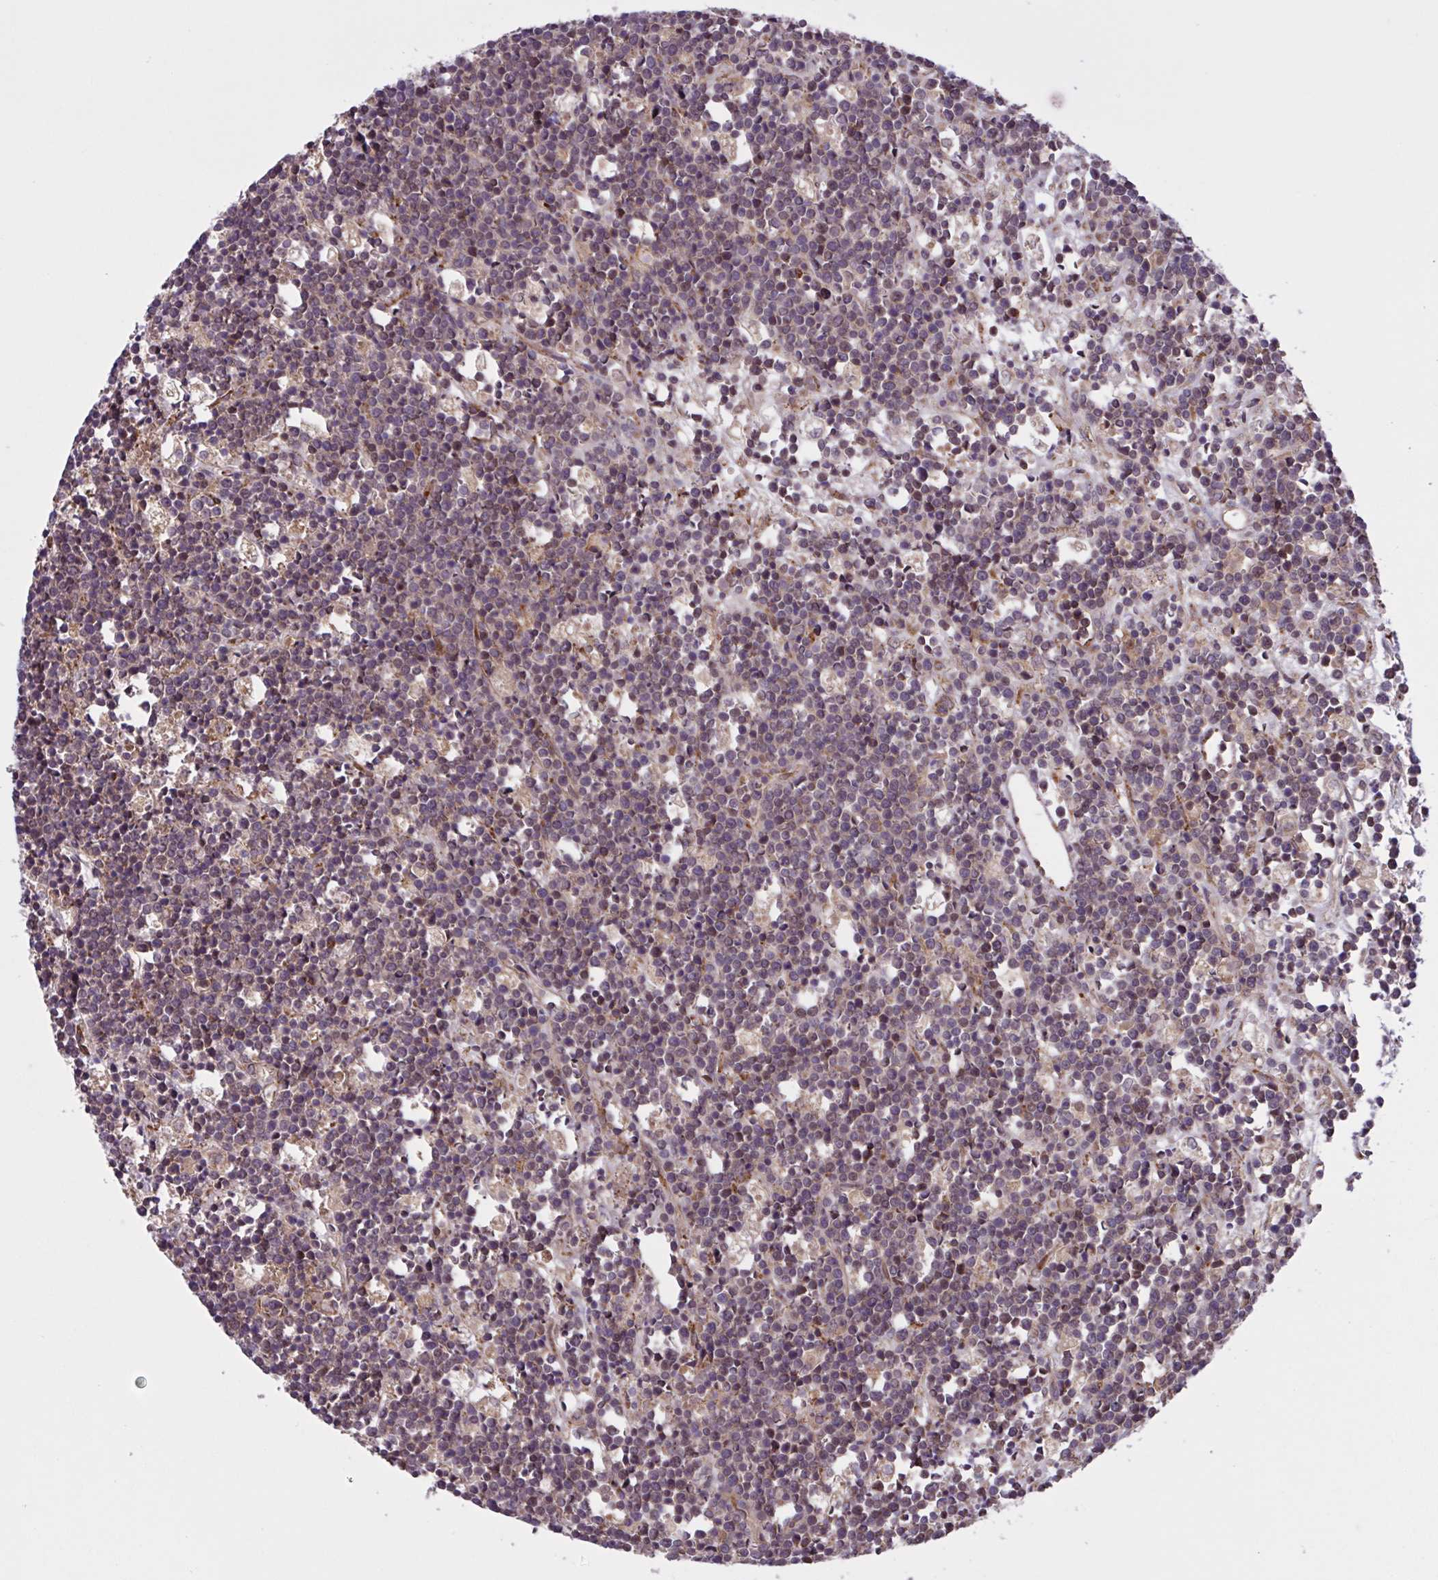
{"staining": {"intensity": "negative", "quantity": "none", "location": "none"}, "tissue": "lymphoma", "cell_type": "Tumor cells", "image_type": "cancer", "snomed": [{"axis": "morphology", "description": "Malignant lymphoma, non-Hodgkin's type, High grade"}, {"axis": "topography", "description": "Ovary"}], "caption": "Immunohistochemical staining of malignant lymphoma, non-Hodgkin's type (high-grade) exhibits no significant expression in tumor cells. (Immunohistochemistry, brightfield microscopy, high magnification).", "gene": "INTS10", "patient": {"sex": "female", "age": 56}}